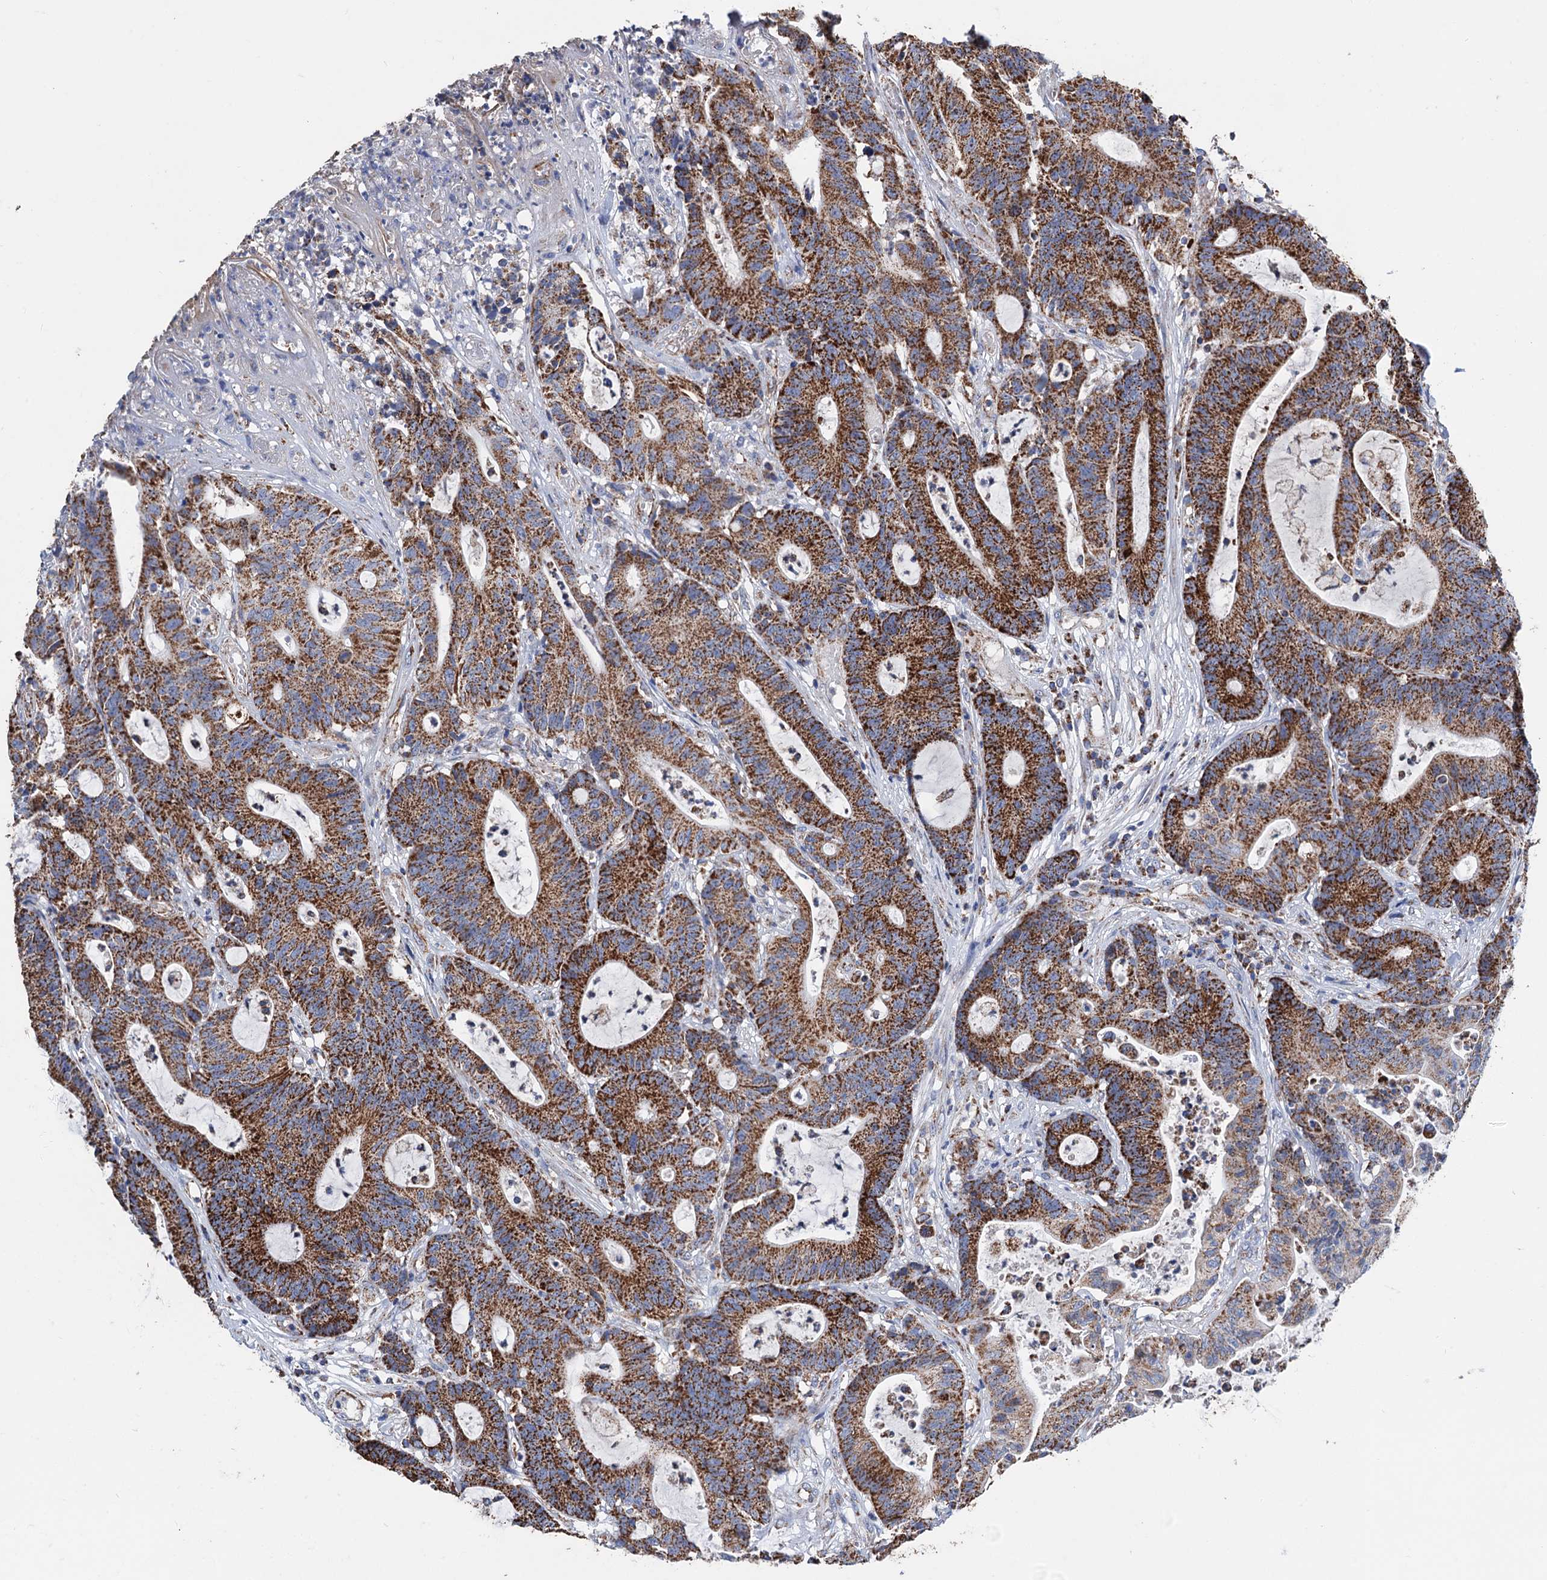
{"staining": {"intensity": "strong", "quantity": ">75%", "location": "cytoplasmic/membranous"}, "tissue": "colorectal cancer", "cell_type": "Tumor cells", "image_type": "cancer", "snomed": [{"axis": "morphology", "description": "Adenocarcinoma, NOS"}, {"axis": "topography", "description": "Colon"}], "caption": "Adenocarcinoma (colorectal) was stained to show a protein in brown. There is high levels of strong cytoplasmic/membranous staining in approximately >75% of tumor cells. The staining was performed using DAB (3,3'-diaminobenzidine) to visualize the protein expression in brown, while the nuclei were stained in blue with hematoxylin (Magnification: 20x).", "gene": "IVD", "patient": {"sex": "female", "age": 84}}